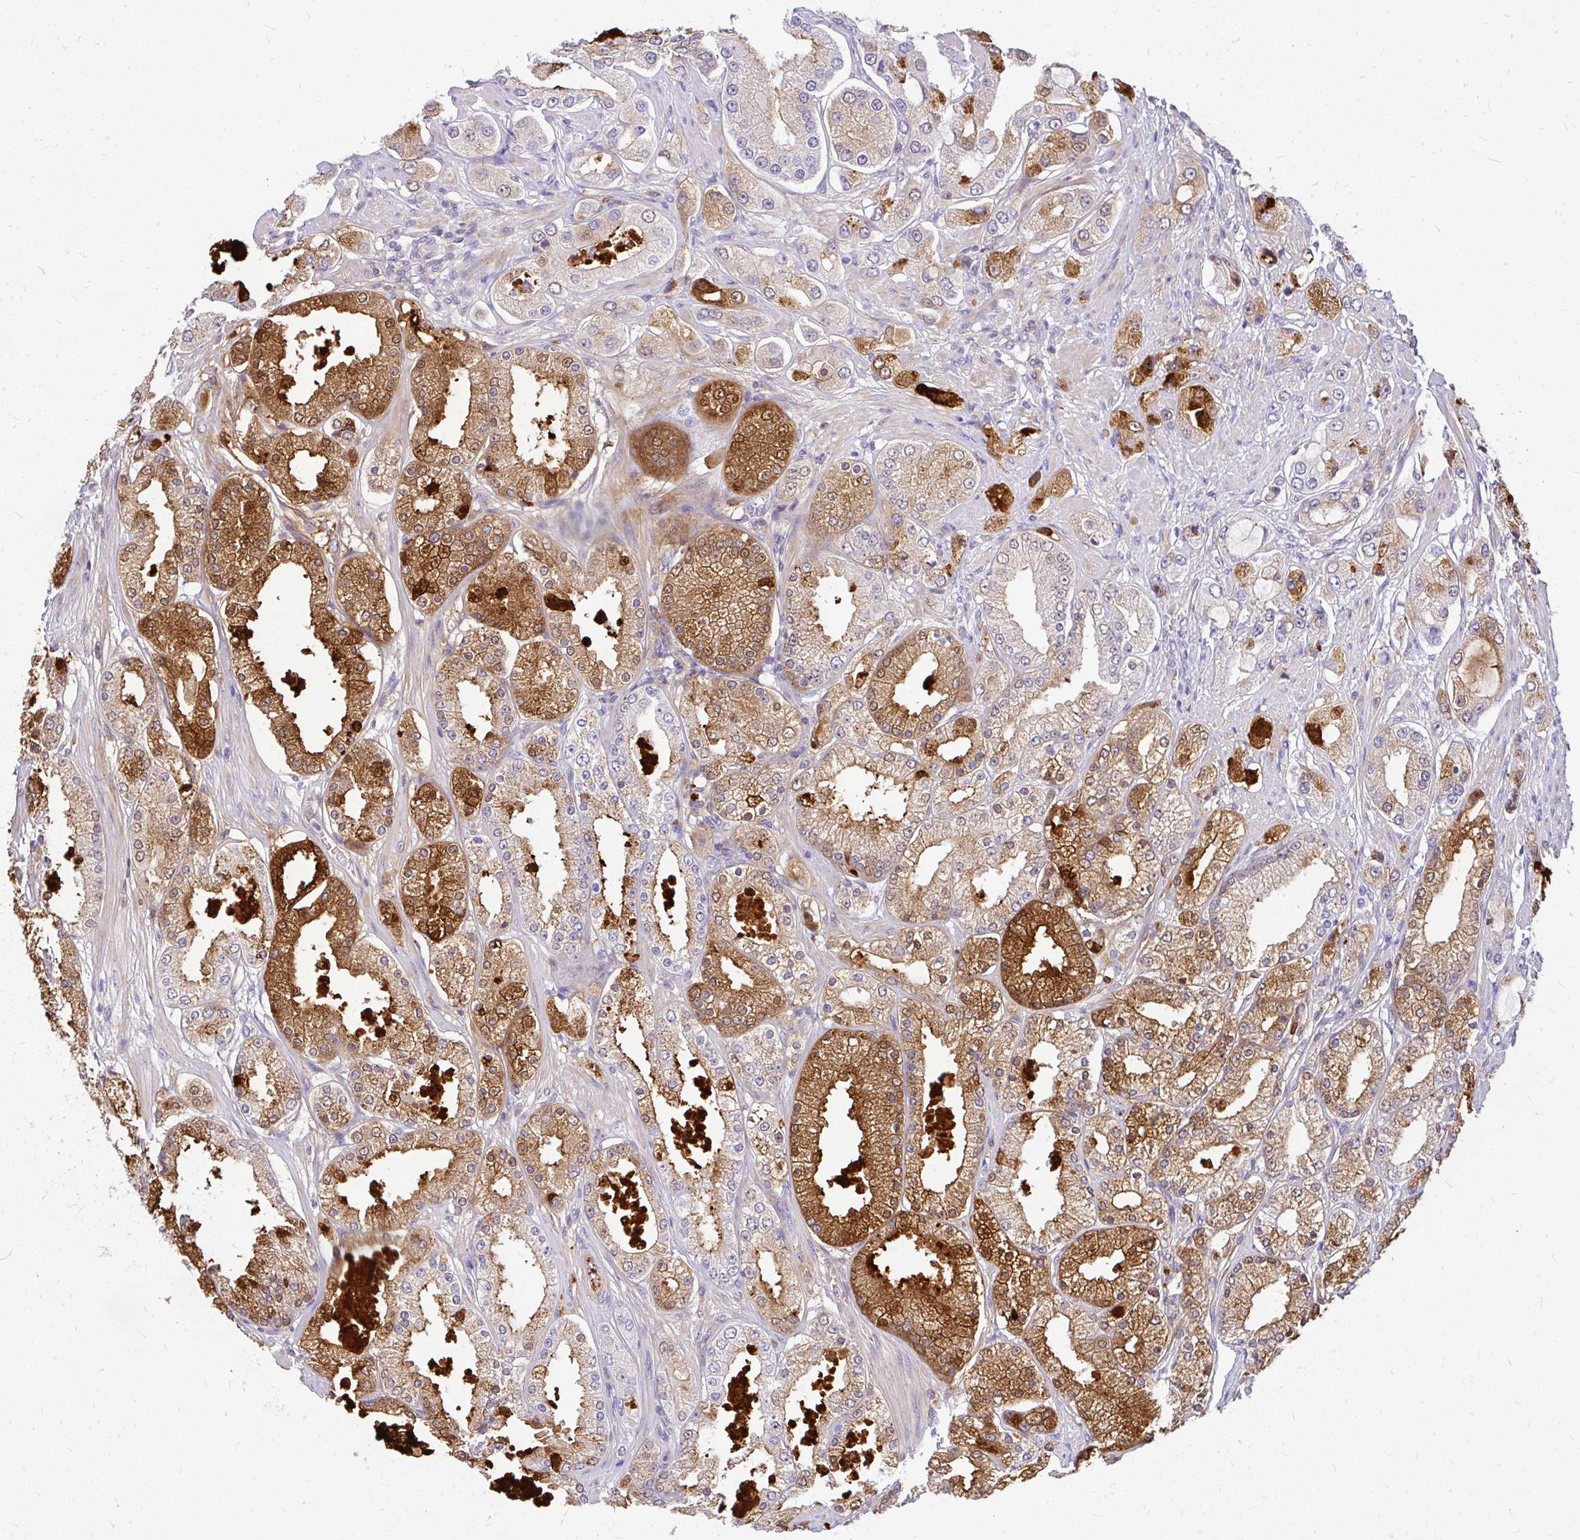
{"staining": {"intensity": "moderate", "quantity": "25%-75%", "location": "cytoplasmic/membranous,nuclear"}, "tissue": "prostate cancer", "cell_type": "Tumor cells", "image_type": "cancer", "snomed": [{"axis": "morphology", "description": "Adenocarcinoma, High grade"}, {"axis": "topography", "description": "Prostate"}], "caption": "Immunohistochemistry (IHC) (DAB (3,3'-diaminobenzidine)) staining of prostate cancer (high-grade adenocarcinoma) shows moderate cytoplasmic/membranous and nuclear protein staining in approximately 25%-75% of tumor cells.", "gene": "FAM83C", "patient": {"sex": "male", "age": 68}}